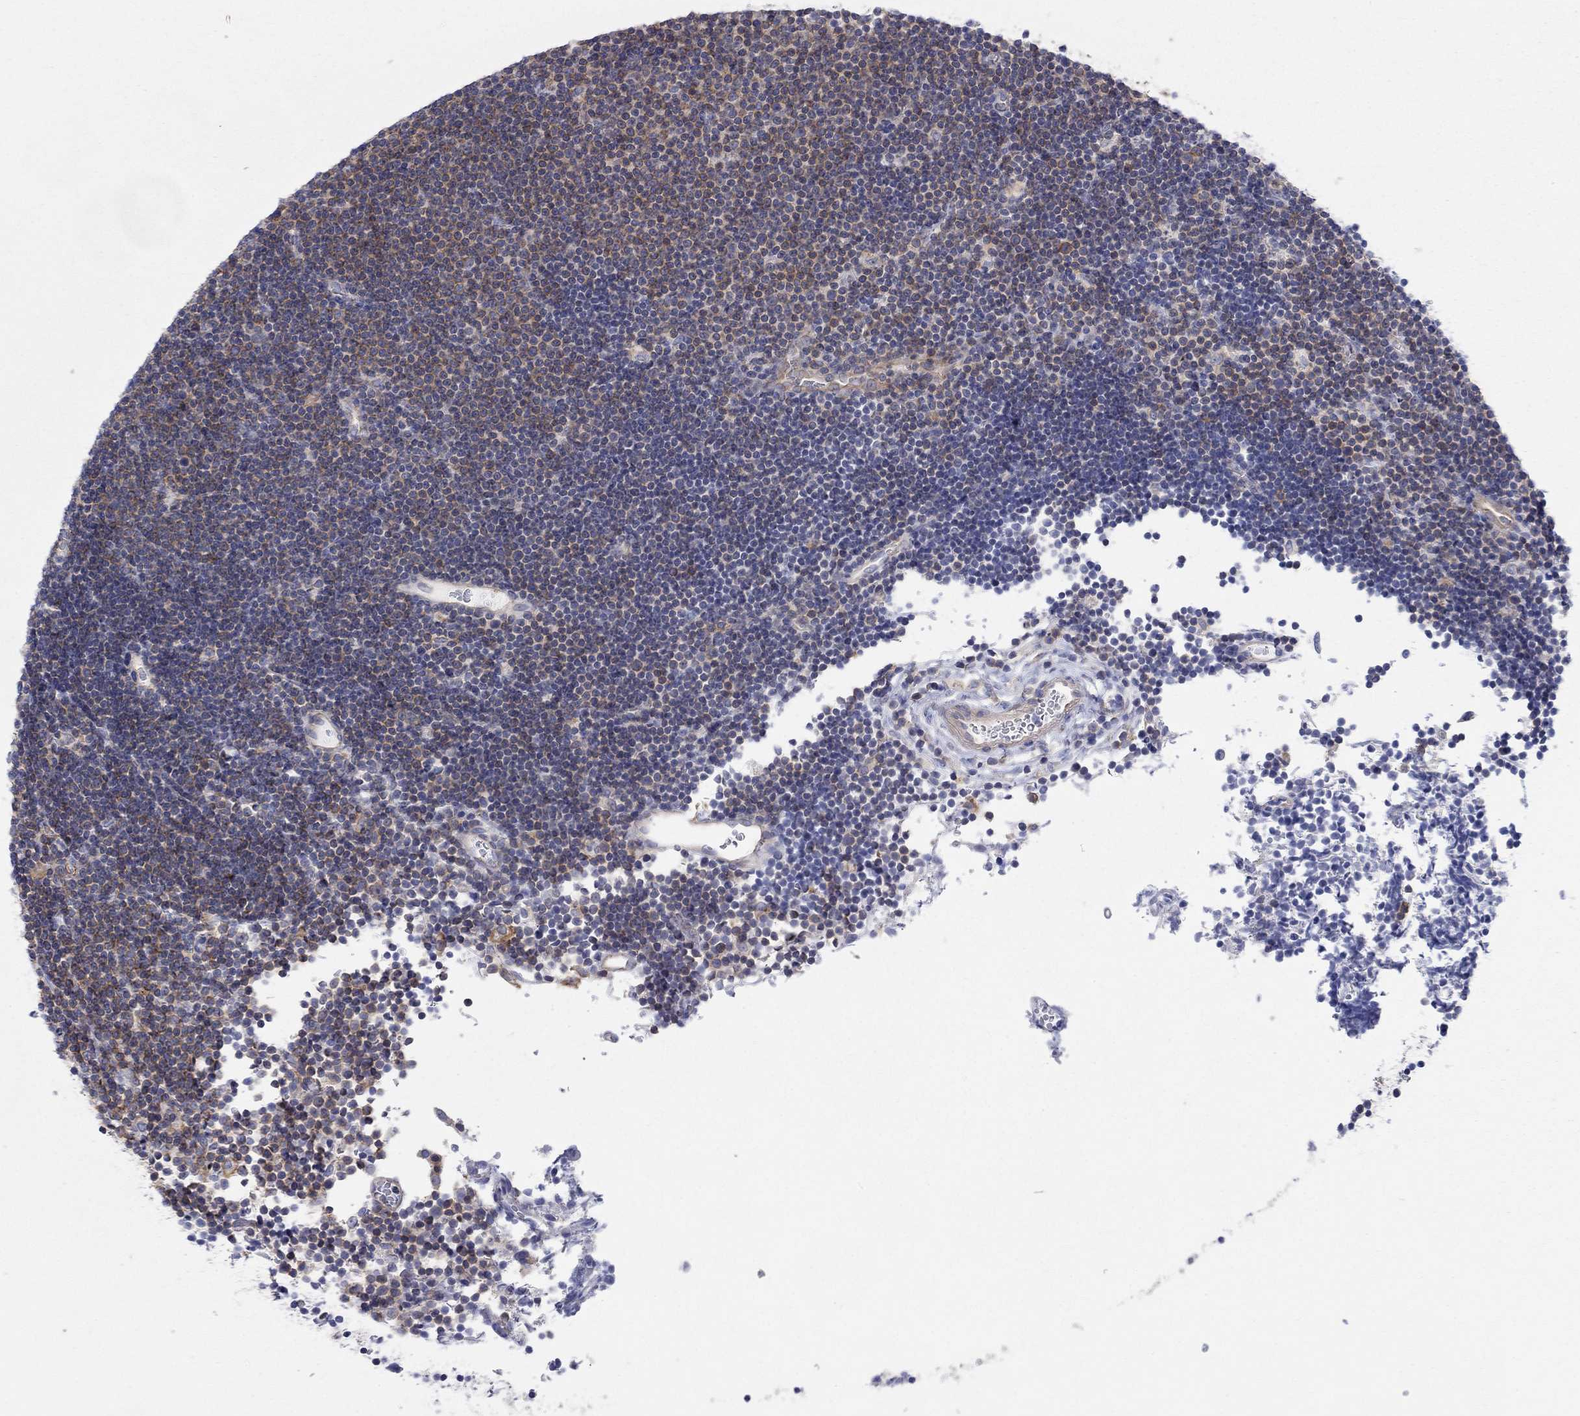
{"staining": {"intensity": "weak", "quantity": "25%-75%", "location": "cytoplasmic/membranous"}, "tissue": "lymphoma", "cell_type": "Tumor cells", "image_type": "cancer", "snomed": [{"axis": "morphology", "description": "Malignant lymphoma, non-Hodgkin's type, Low grade"}, {"axis": "topography", "description": "Brain"}], "caption": "A brown stain labels weak cytoplasmic/membranous expression of a protein in lymphoma tumor cells.", "gene": "PCDHGA10", "patient": {"sex": "female", "age": 66}}